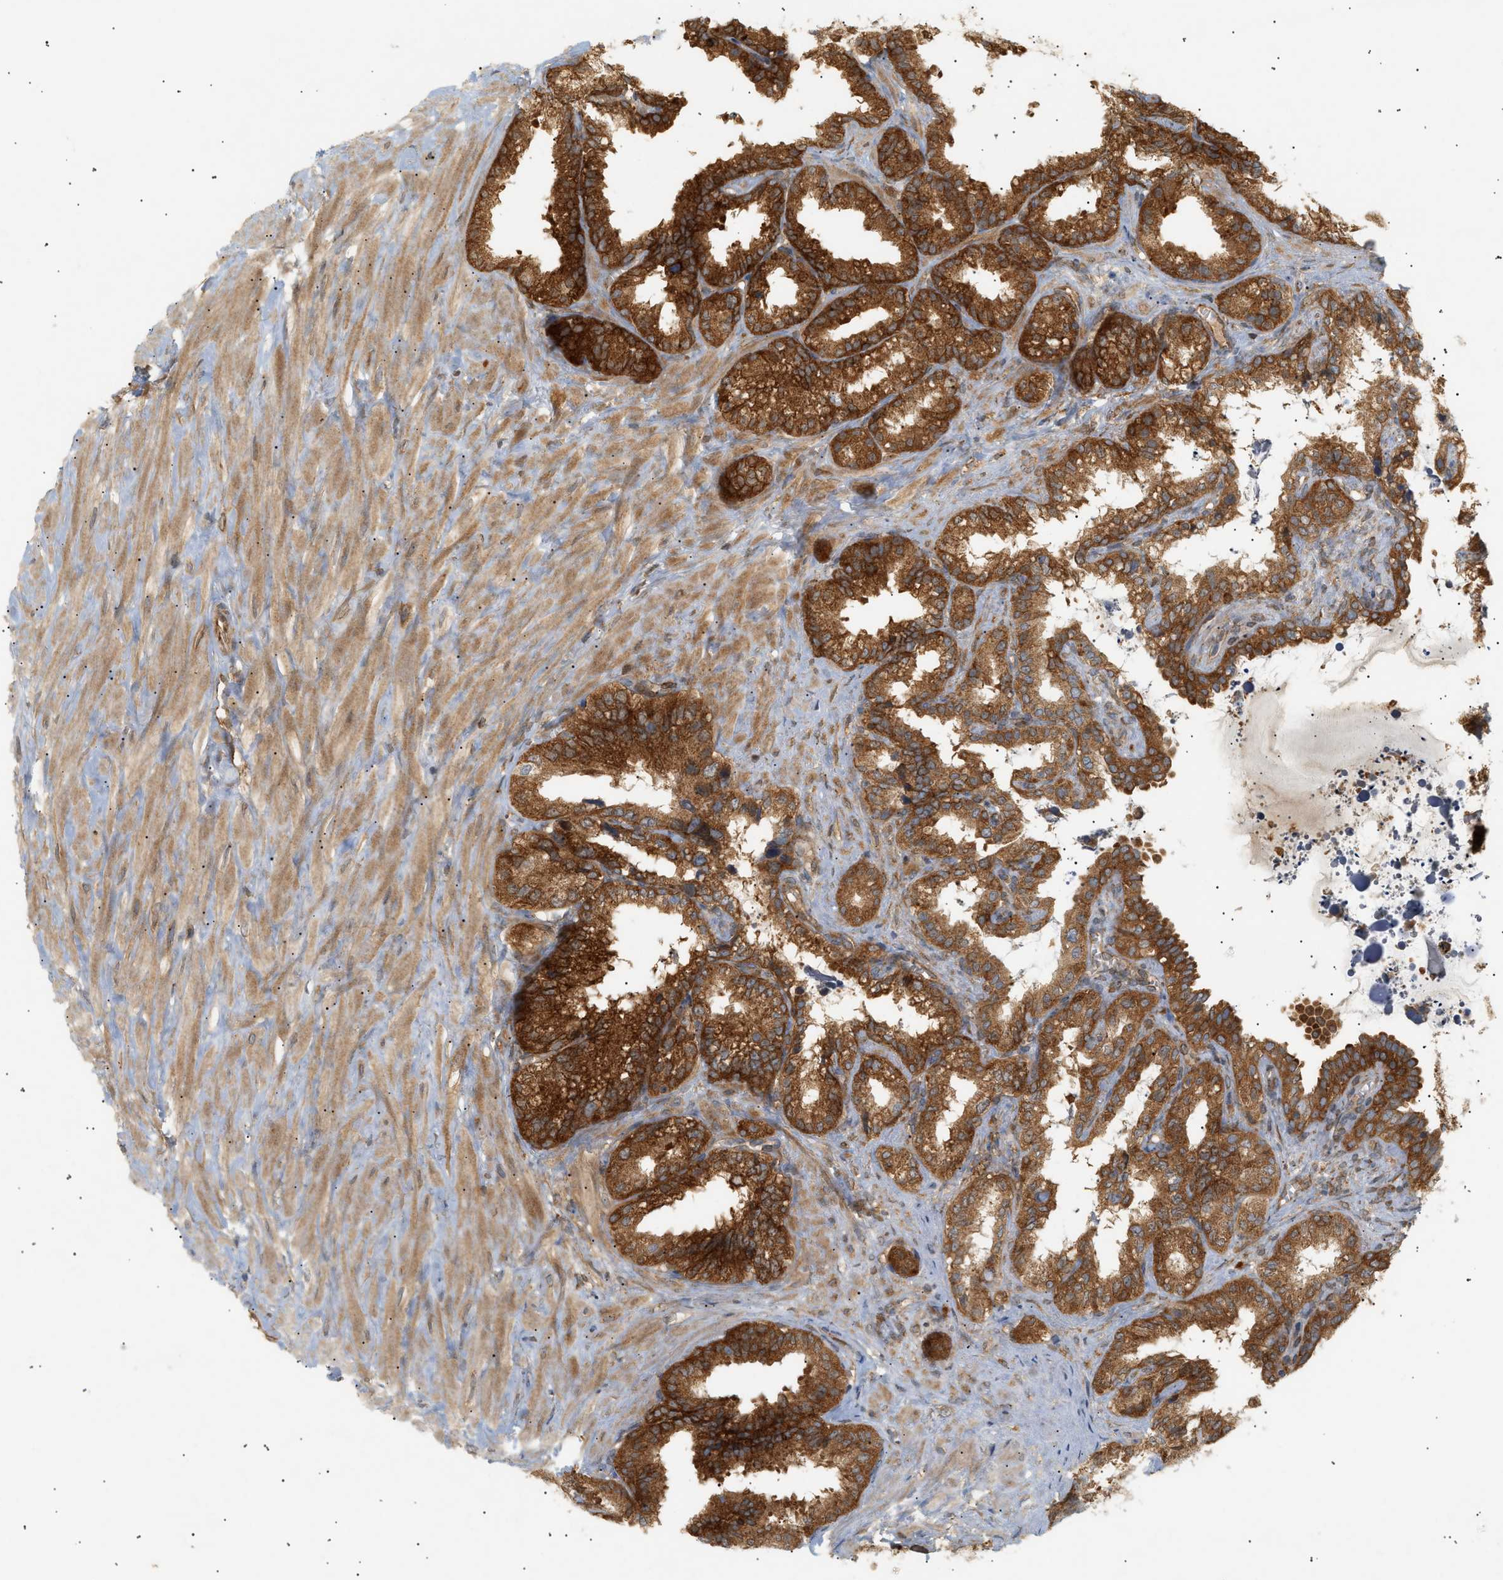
{"staining": {"intensity": "strong", "quantity": ">75%", "location": "cytoplasmic/membranous,nuclear"}, "tissue": "seminal vesicle", "cell_type": "Glandular cells", "image_type": "normal", "snomed": [{"axis": "morphology", "description": "Normal tissue, NOS"}, {"axis": "topography", "description": "Seminal veicle"}], "caption": "Seminal vesicle was stained to show a protein in brown. There is high levels of strong cytoplasmic/membranous,nuclear expression in about >75% of glandular cells. The staining was performed using DAB to visualize the protein expression in brown, while the nuclei were stained in blue with hematoxylin (Magnification: 20x).", "gene": "SHC1", "patient": {"sex": "male", "age": 64}}